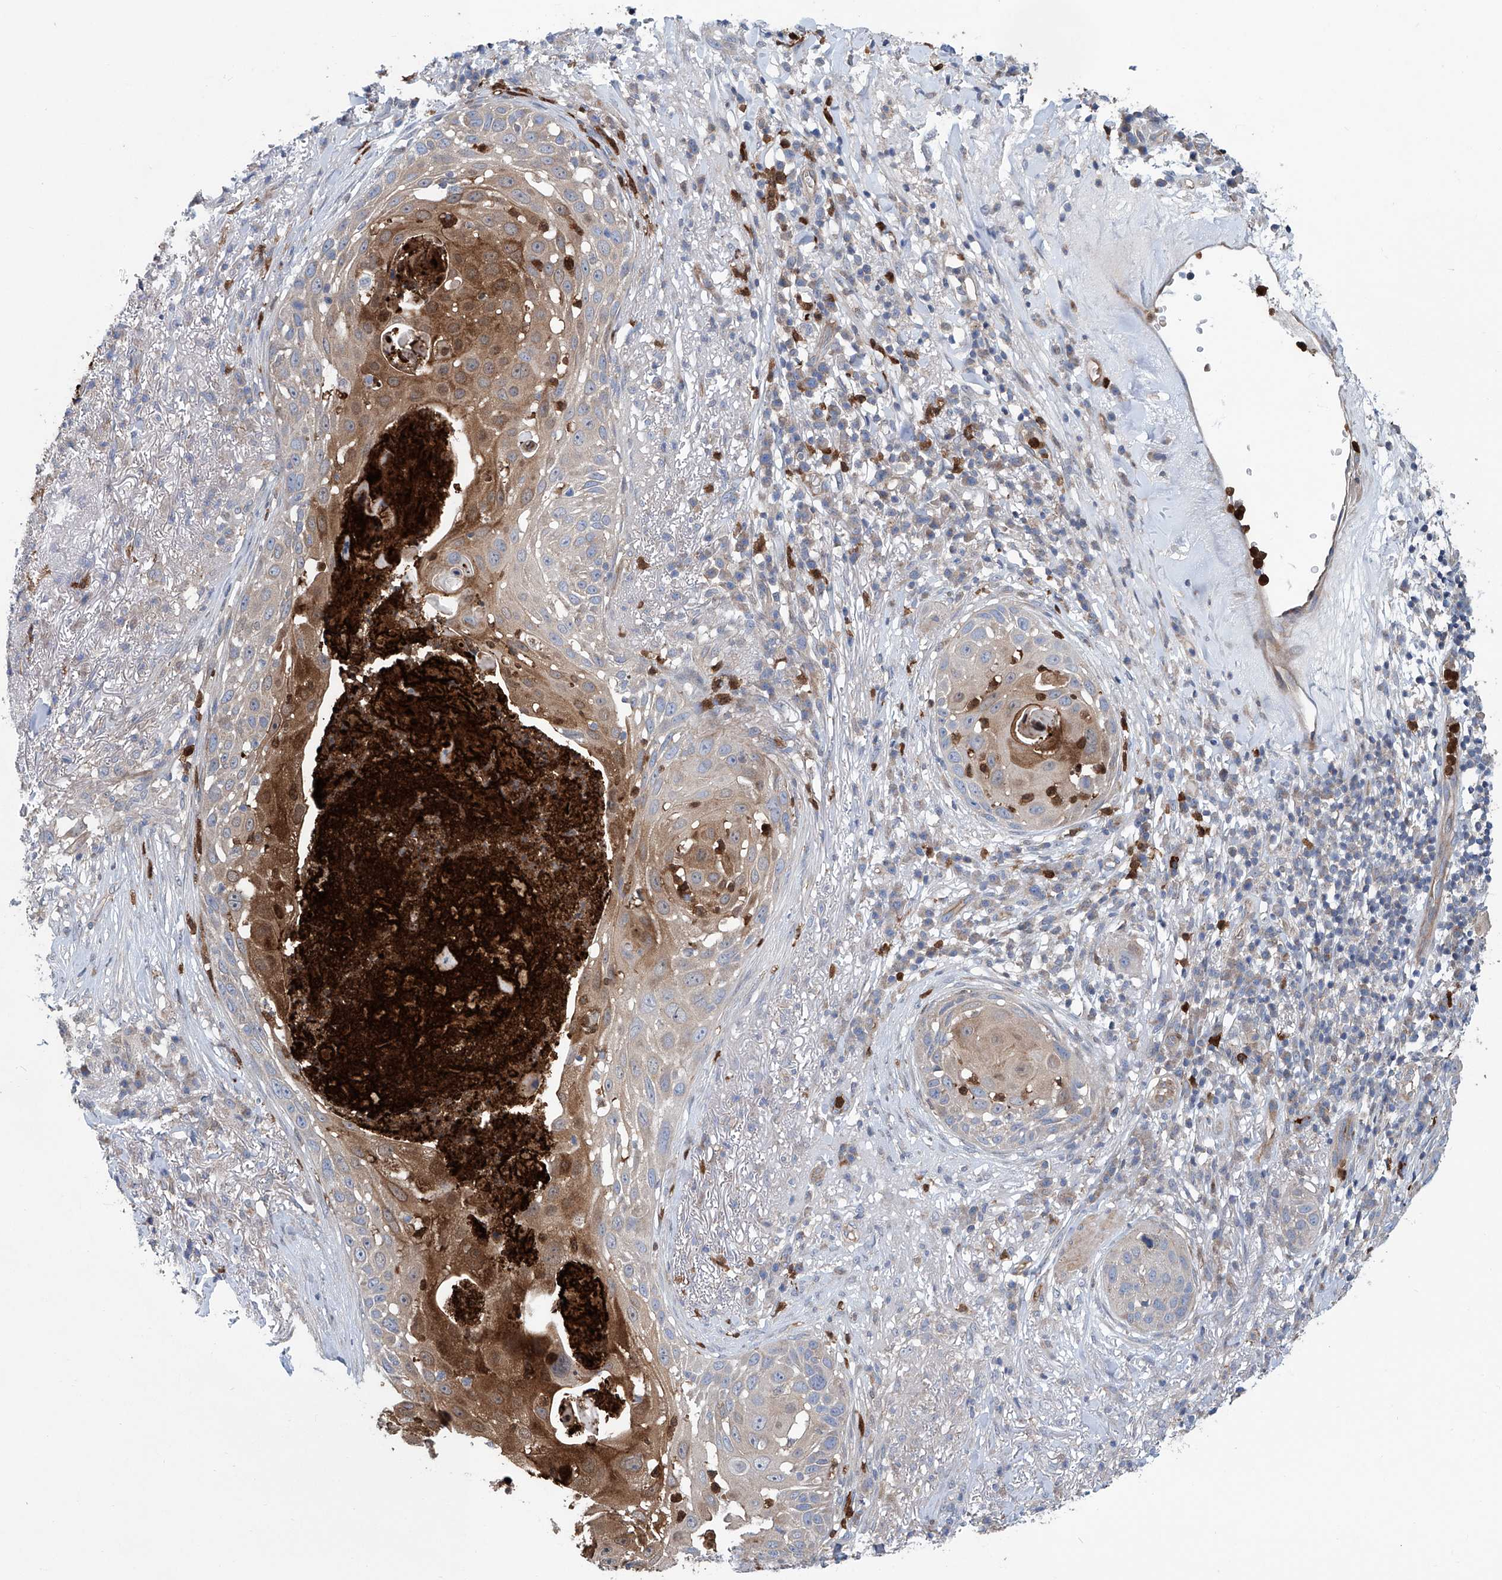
{"staining": {"intensity": "moderate", "quantity": "25%-75%", "location": "cytoplasmic/membranous"}, "tissue": "skin cancer", "cell_type": "Tumor cells", "image_type": "cancer", "snomed": [{"axis": "morphology", "description": "Squamous cell carcinoma, NOS"}, {"axis": "topography", "description": "Skin"}], "caption": "Skin squamous cell carcinoma was stained to show a protein in brown. There is medium levels of moderate cytoplasmic/membranous expression in approximately 25%-75% of tumor cells.", "gene": "EIF2D", "patient": {"sex": "female", "age": 44}}